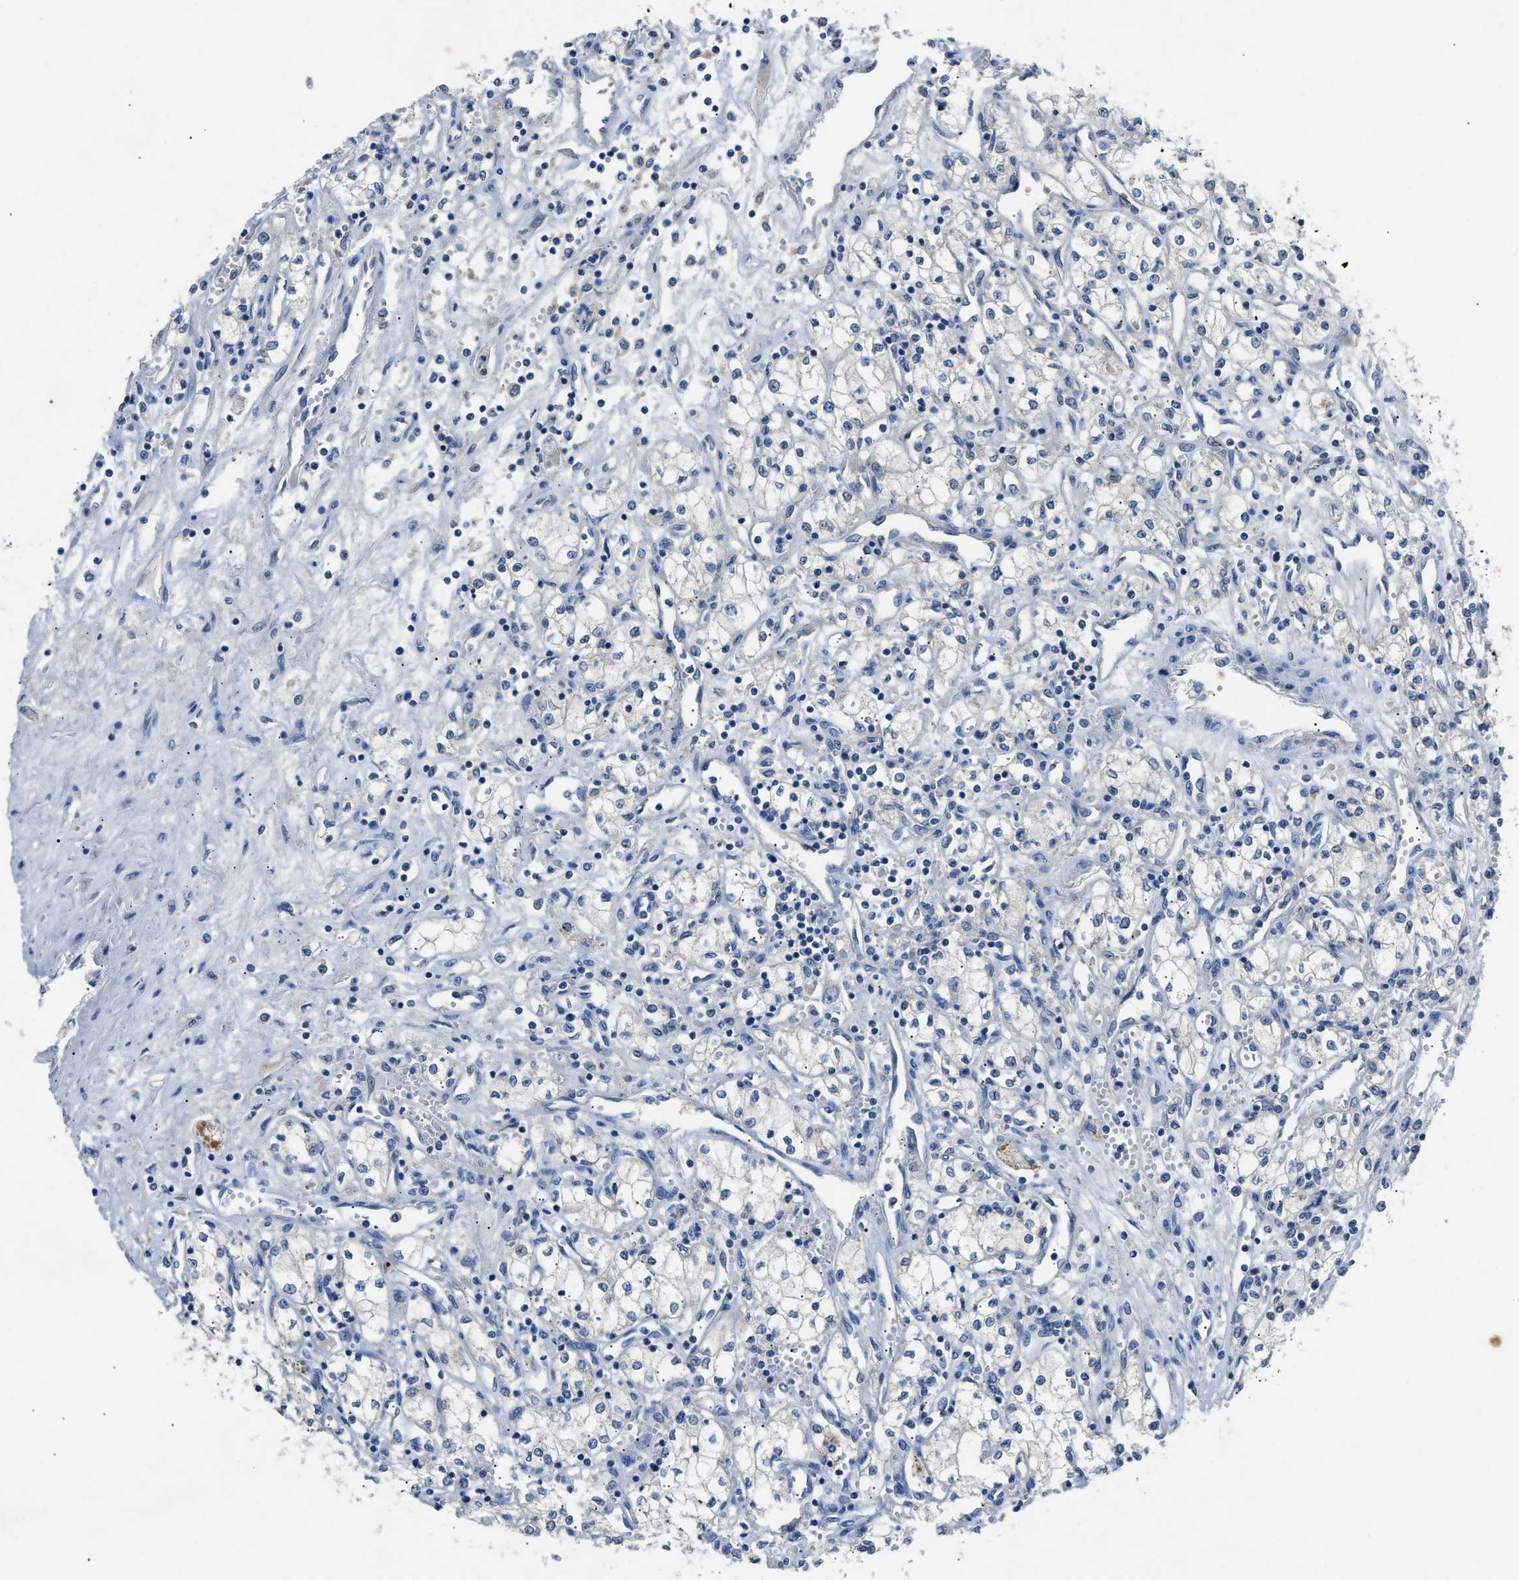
{"staining": {"intensity": "weak", "quantity": "25%-75%", "location": "cytoplasmic/membranous"}, "tissue": "renal cancer", "cell_type": "Tumor cells", "image_type": "cancer", "snomed": [{"axis": "morphology", "description": "Adenocarcinoma, NOS"}, {"axis": "topography", "description": "Kidney"}], "caption": "Tumor cells reveal weak cytoplasmic/membranous positivity in about 25%-75% of cells in renal cancer (adenocarcinoma).", "gene": "DNAAF5", "patient": {"sex": "male", "age": 59}}